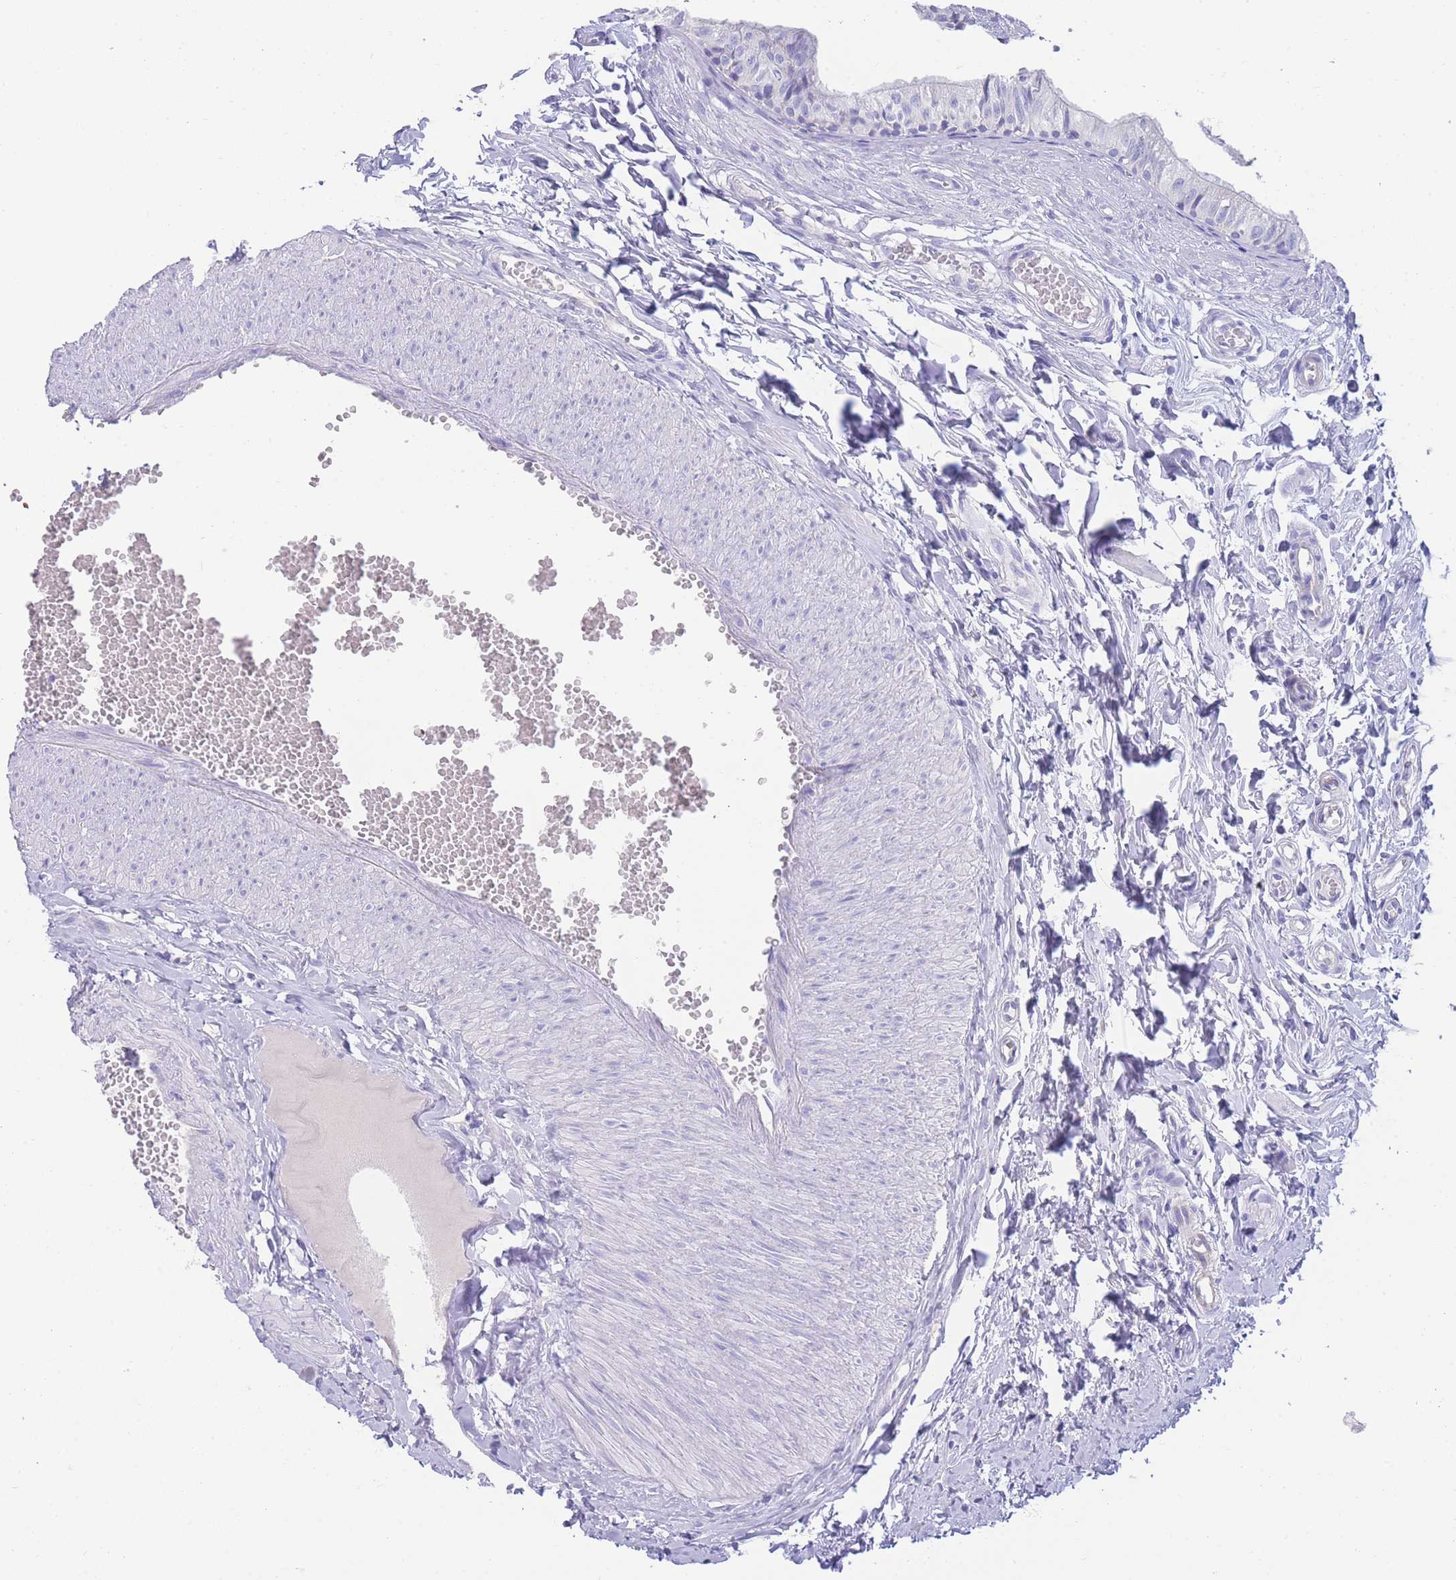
{"staining": {"intensity": "negative", "quantity": "none", "location": "none"}, "tissue": "epididymis", "cell_type": "Glandular cells", "image_type": "normal", "snomed": [{"axis": "morphology", "description": "Normal tissue, NOS"}, {"axis": "topography", "description": "Epididymis"}], "caption": "Glandular cells are negative for protein expression in benign human epididymis. Nuclei are stained in blue.", "gene": "LRRC37A2", "patient": {"sex": "male", "age": 37}}